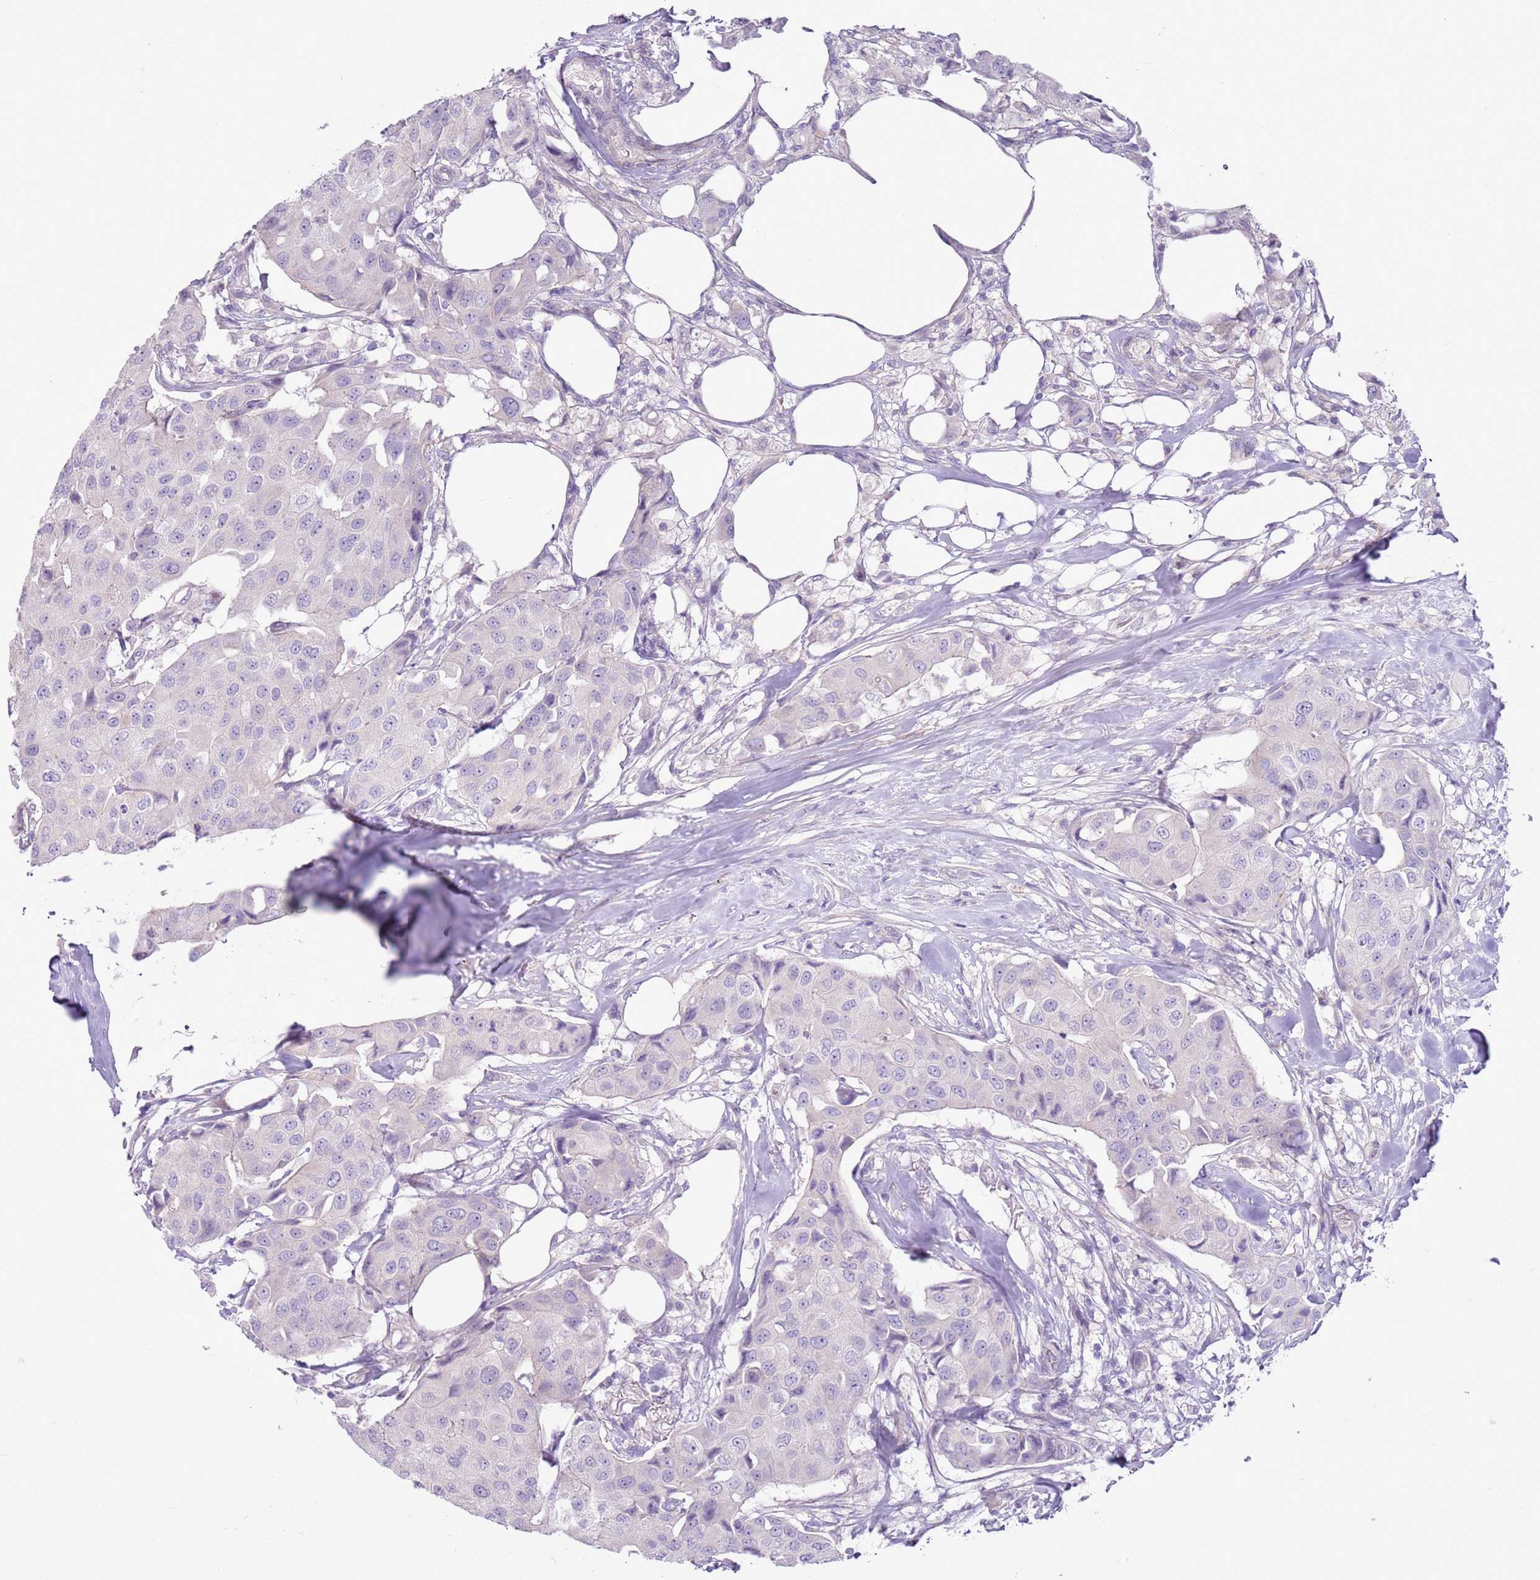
{"staining": {"intensity": "negative", "quantity": "none", "location": "none"}, "tissue": "breast cancer", "cell_type": "Tumor cells", "image_type": "cancer", "snomed": [{"axis": "morphology", "description": "Duct carcinoma"}, {"axis": "topography", "description": "Breast"}], "caption": "IHC image of neoplastic tissue: human breast invasive ductal carcinoma stained with DAB shows no significant protein expression in tumor cells. (Immunohistochemistry (ihc), brightfield microscopy, high magnification).", "gene": "ZNF239", "patient": {"sex": "female", "age": 80}}